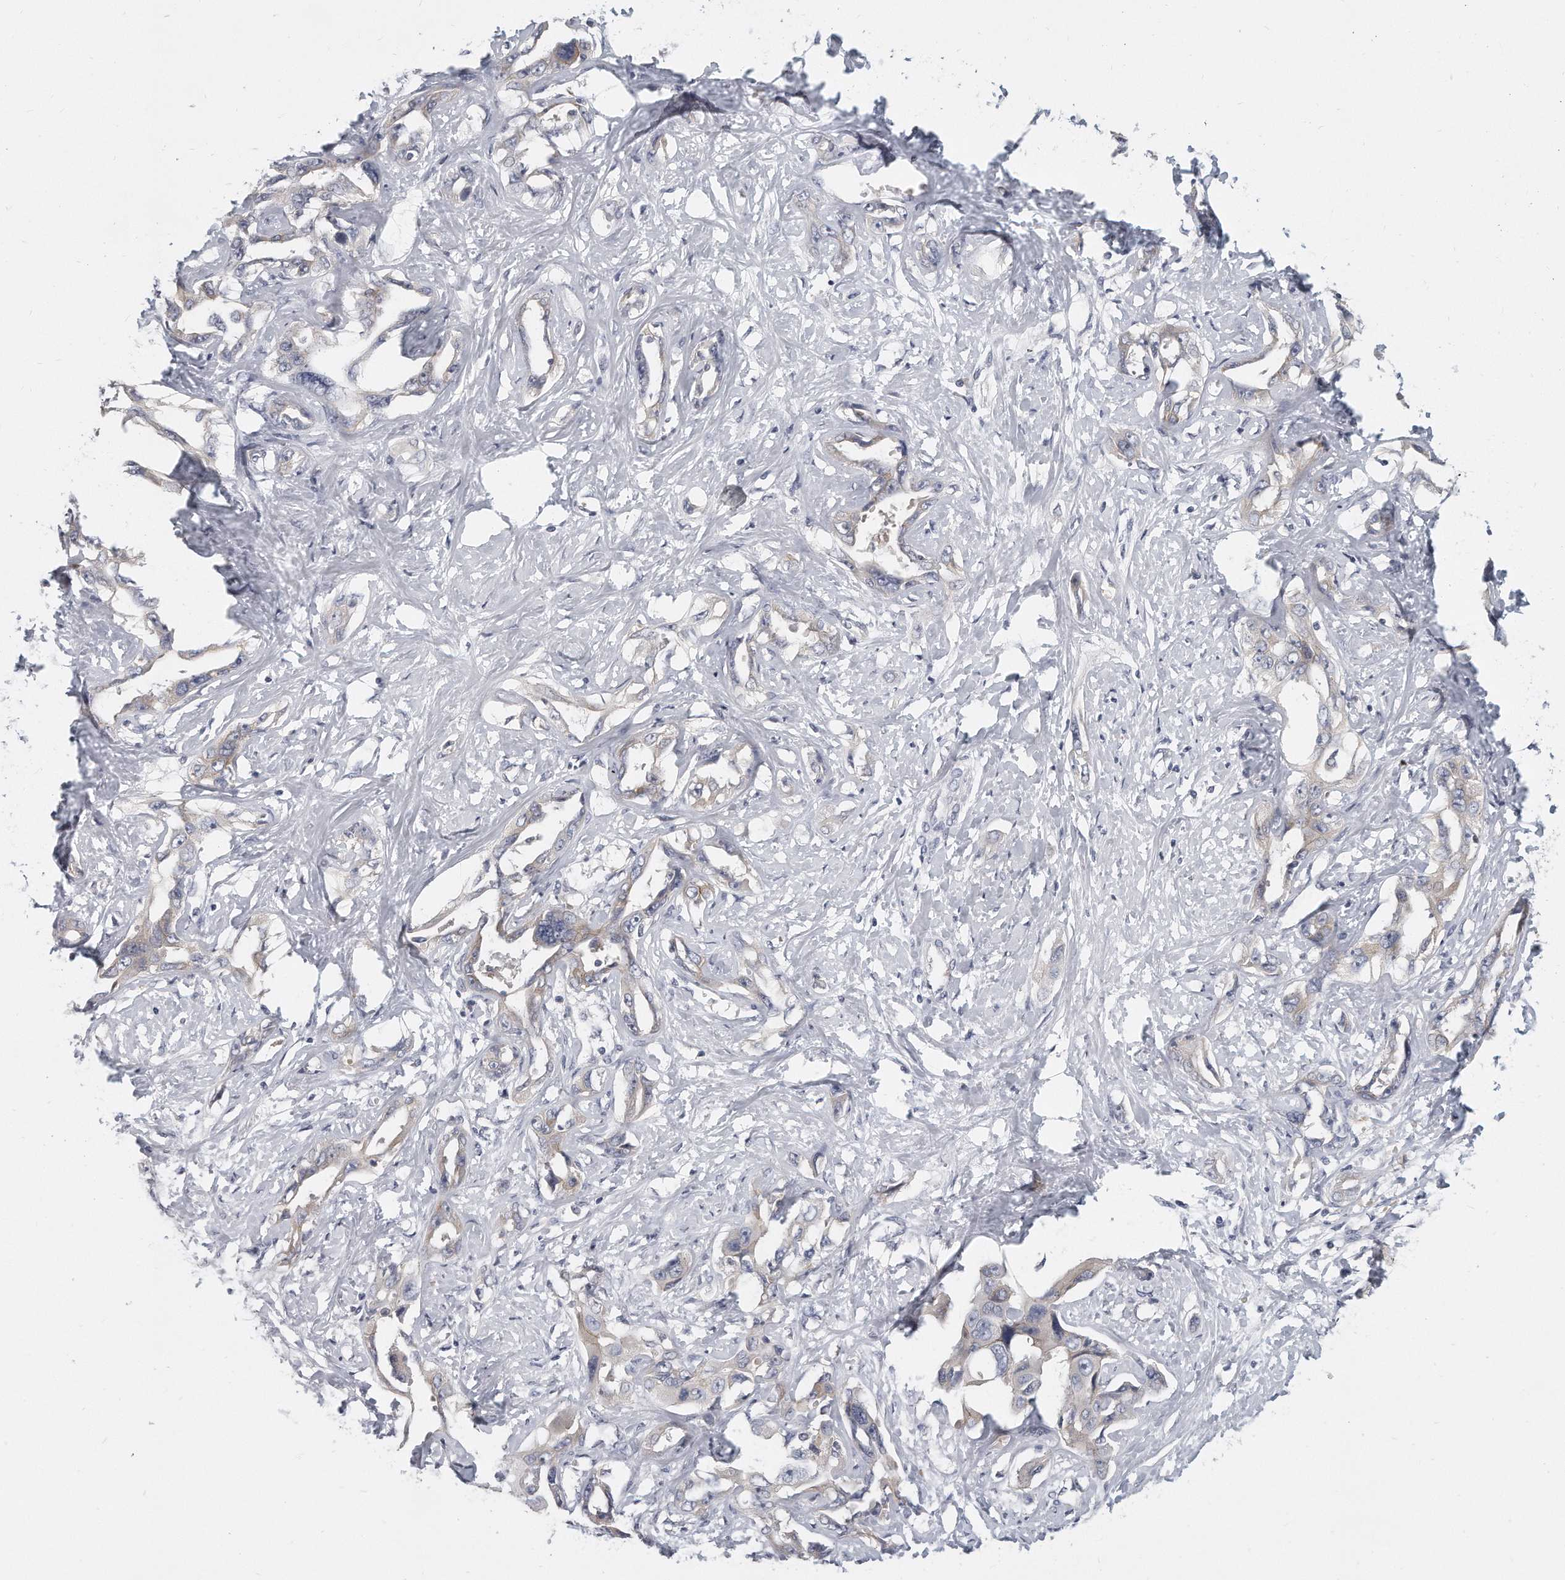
{"staining": {"intensity": "negative", "quantity": "none", "location": "none"}, "tissue": "liver cancer", "cell_type": "Tumor cells", "image_type": "cancer", "snomed": [{"axis": "morphology", "description": "Cholangiocarcinoma"}, {"axis": "topography", "description": "Liver"}], "caption": "Immunohistochemistry micrograph of neoplastic tissue: human liver cholangiocarcinoma stained with DAB (3,3'-diaminobenzidine) reveals no significant protein staining in tumor cells. (DAB (3,3'-diaminobenzidine) immunohistochemistry with hematoxylin counter stain).", "gene": "PLEKHA6", "patient": {"sex": "male", "age": 59}}